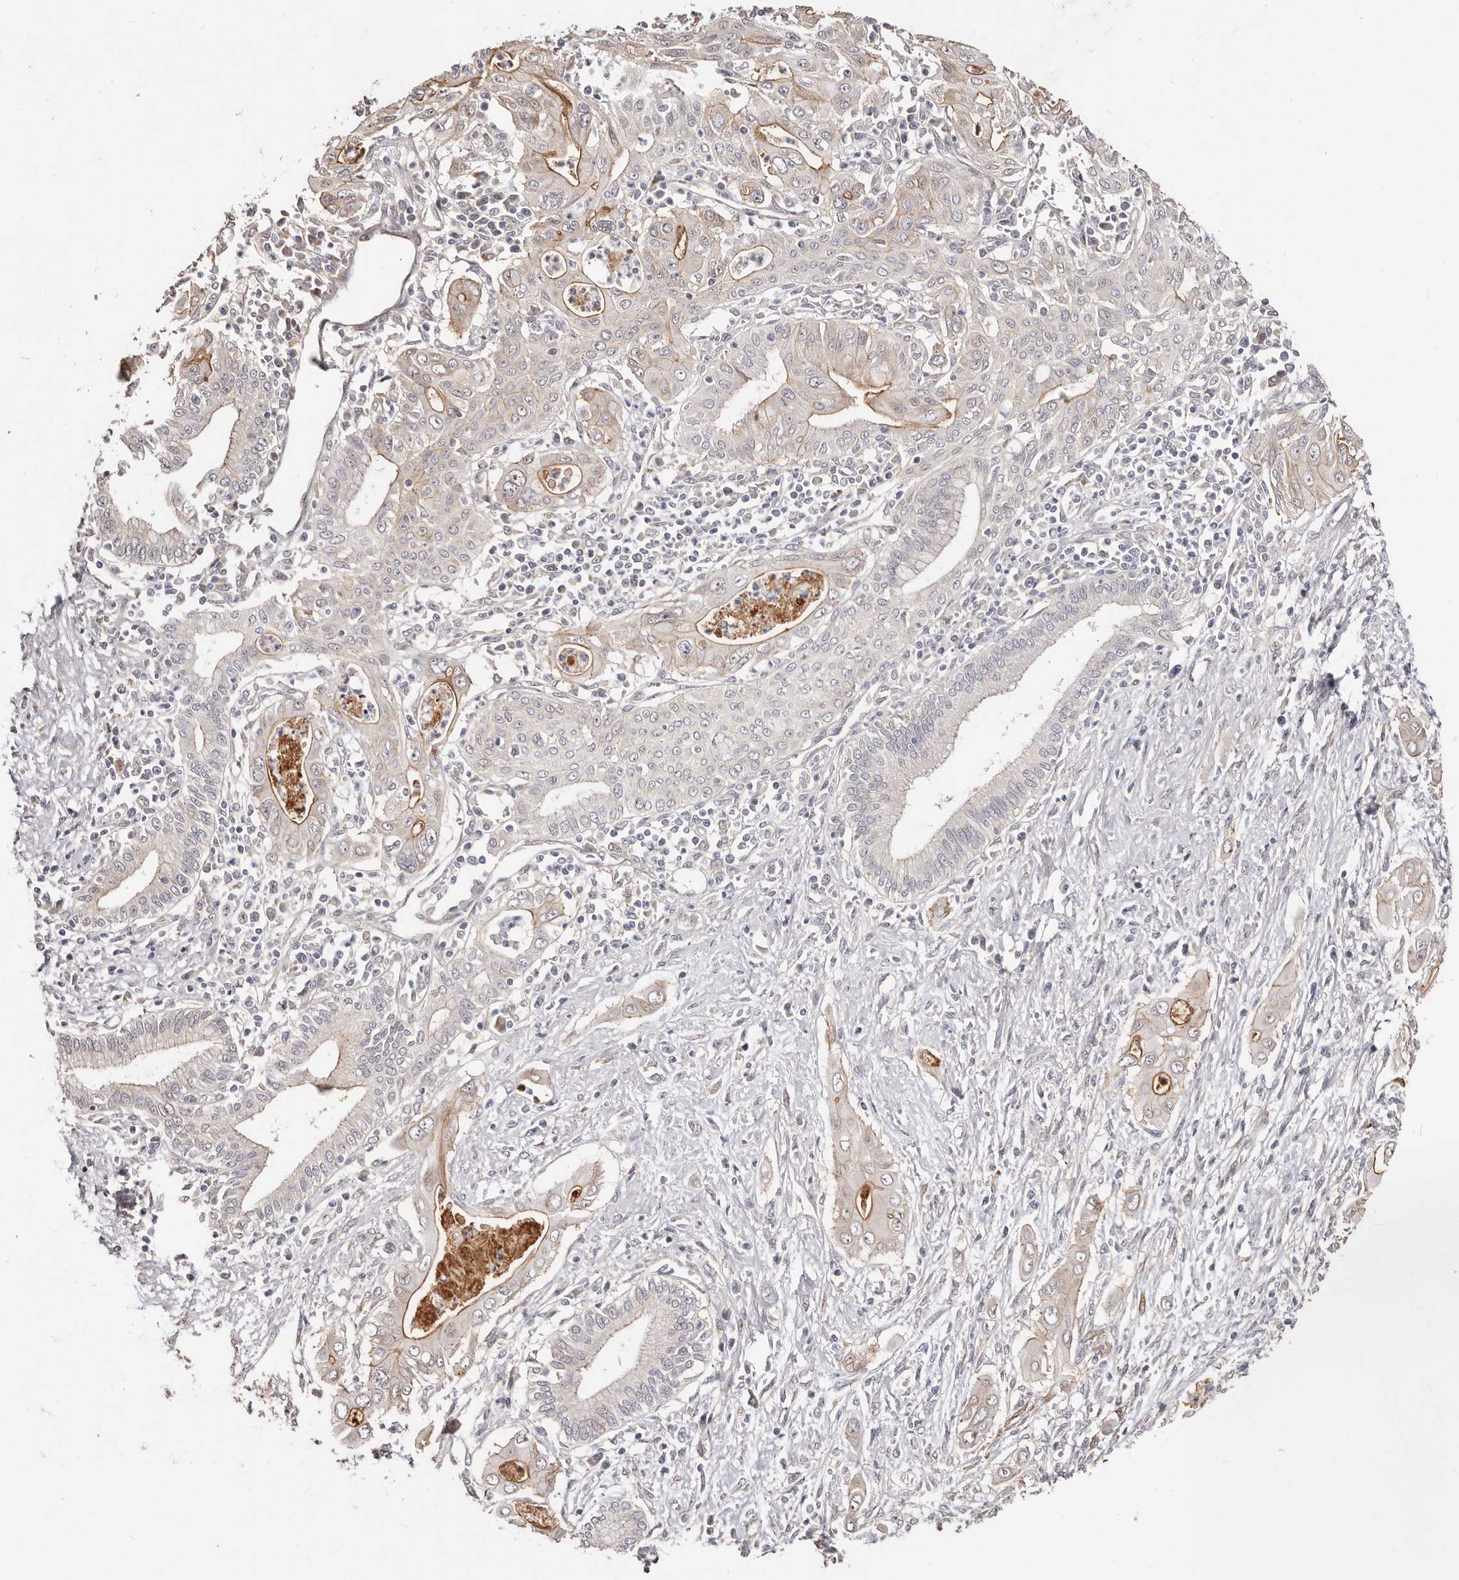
{"staining": {"intensity": "moderate", "quantity": "25%-75%", "location": "cytoplasmic/membranous"}, "tissue": "pancreatic cancer", "cell_type": "Tumor cells", "image_type": "cancer", "snomed": [{"axis": "morphology", "description": "Adenocarcinoma, NOS"}, {"axis": "topography", "description": "Pancreas"}], "caption": "The histopathology image shows immunohistochemical staining of pancreatic adenocarcinoma. There is moderate cytoplasmic/membranous expression is identified in approximately 25%-75% of tumor cells.", "gene": "TRIP13", "patient": {"sex": "male", "age": 58}}